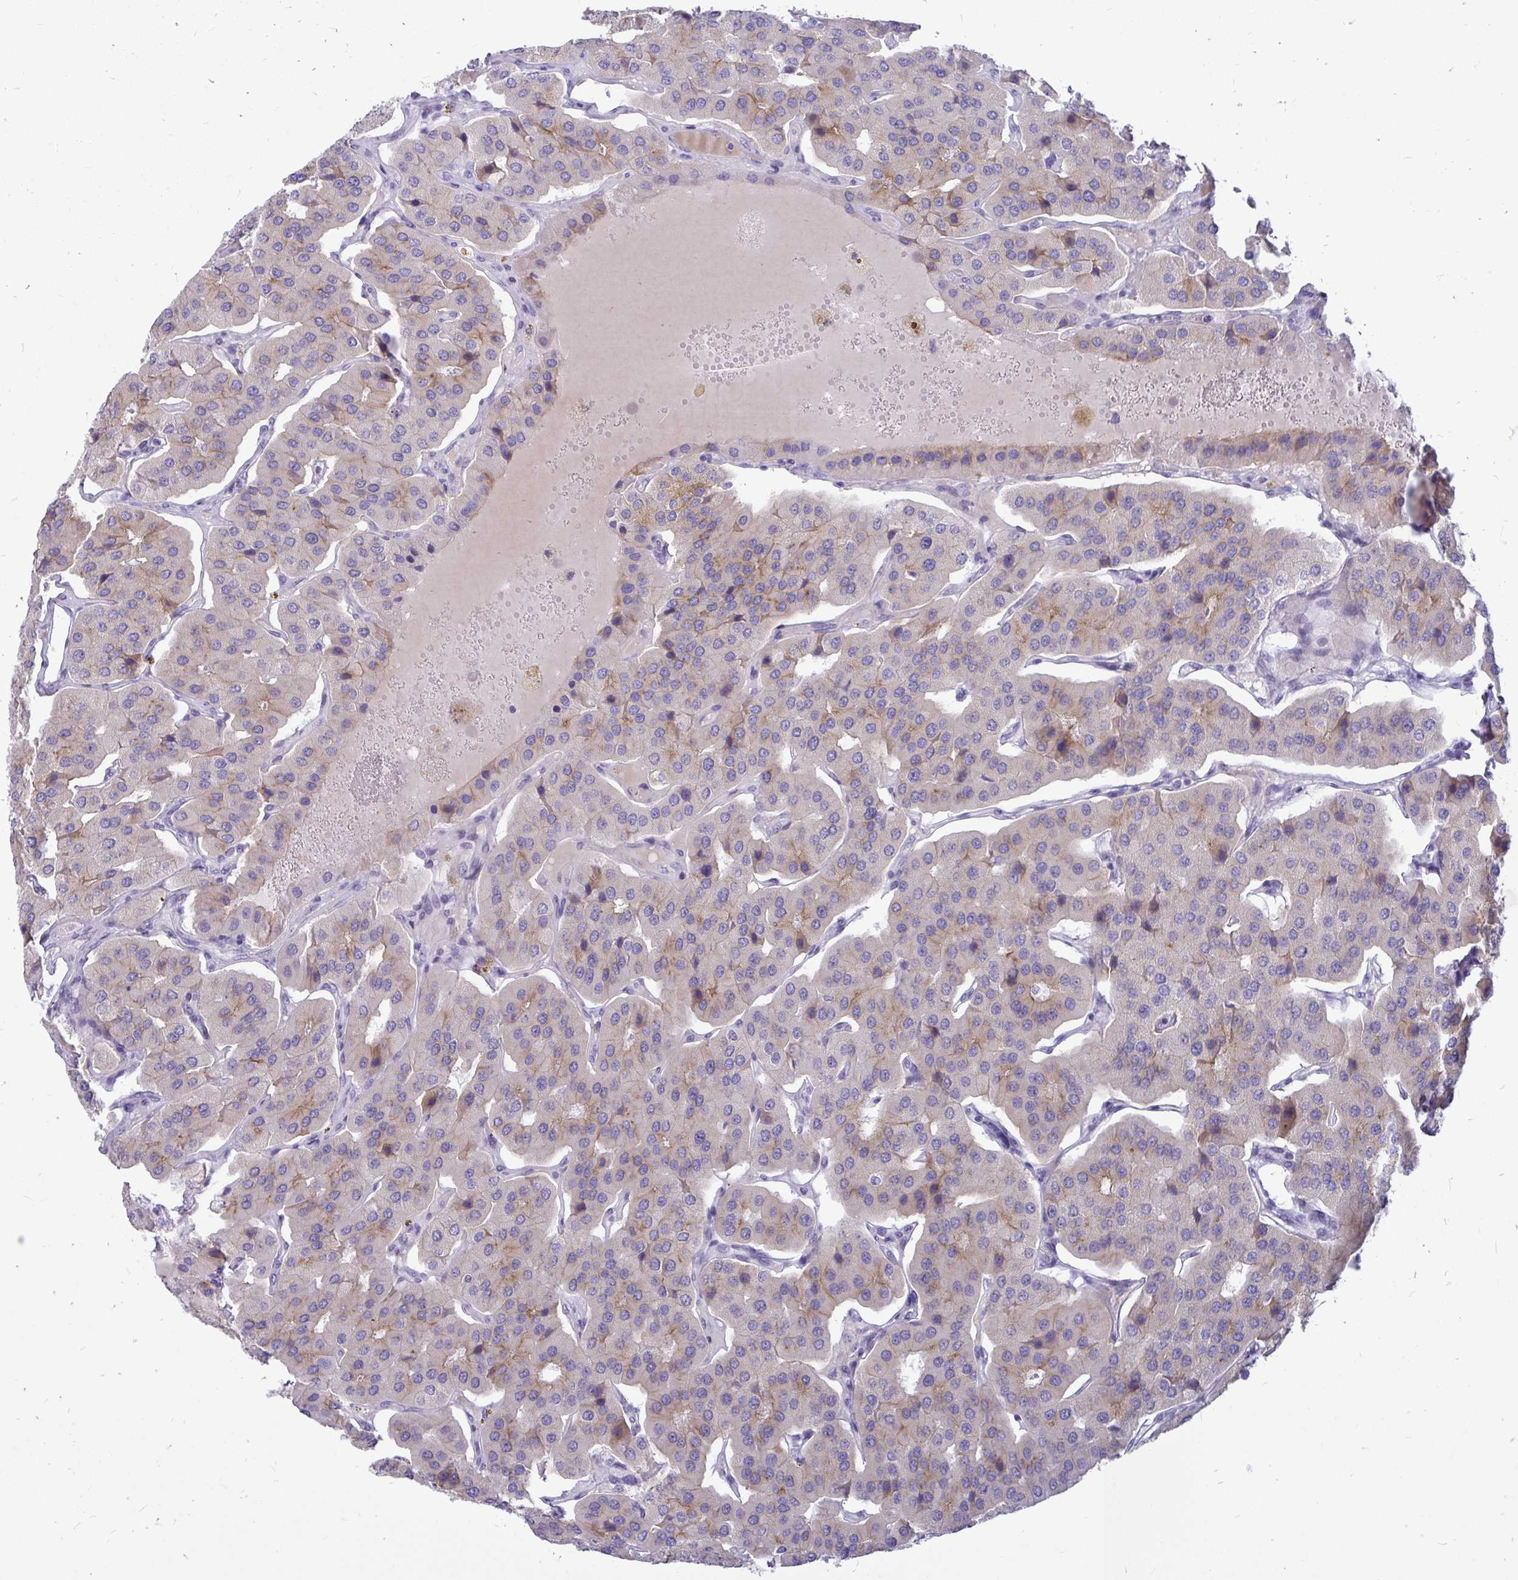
{"staining": {"intensity": "weak", "quantity": "<25%", "location": "cytoplasmic/membranous"}, "tissue": "parathyroid gland", "cell_type": "Glandular cells", "image_type": "normal", "snomed": [{"axis": "morphology", "description": "Normal tissue, NOS"}, {"axis": "morphology", "description": "Adenoma, NOS"}, {"axis": "topography", "description": "Parathyroid gland"}], "caption": "Immunohistochemical staining of normal parathyroid gland shows no significant positivity in glandular cells.", "gene": "NANOGNB", "patient": {"sex": "female", "age": 86}}